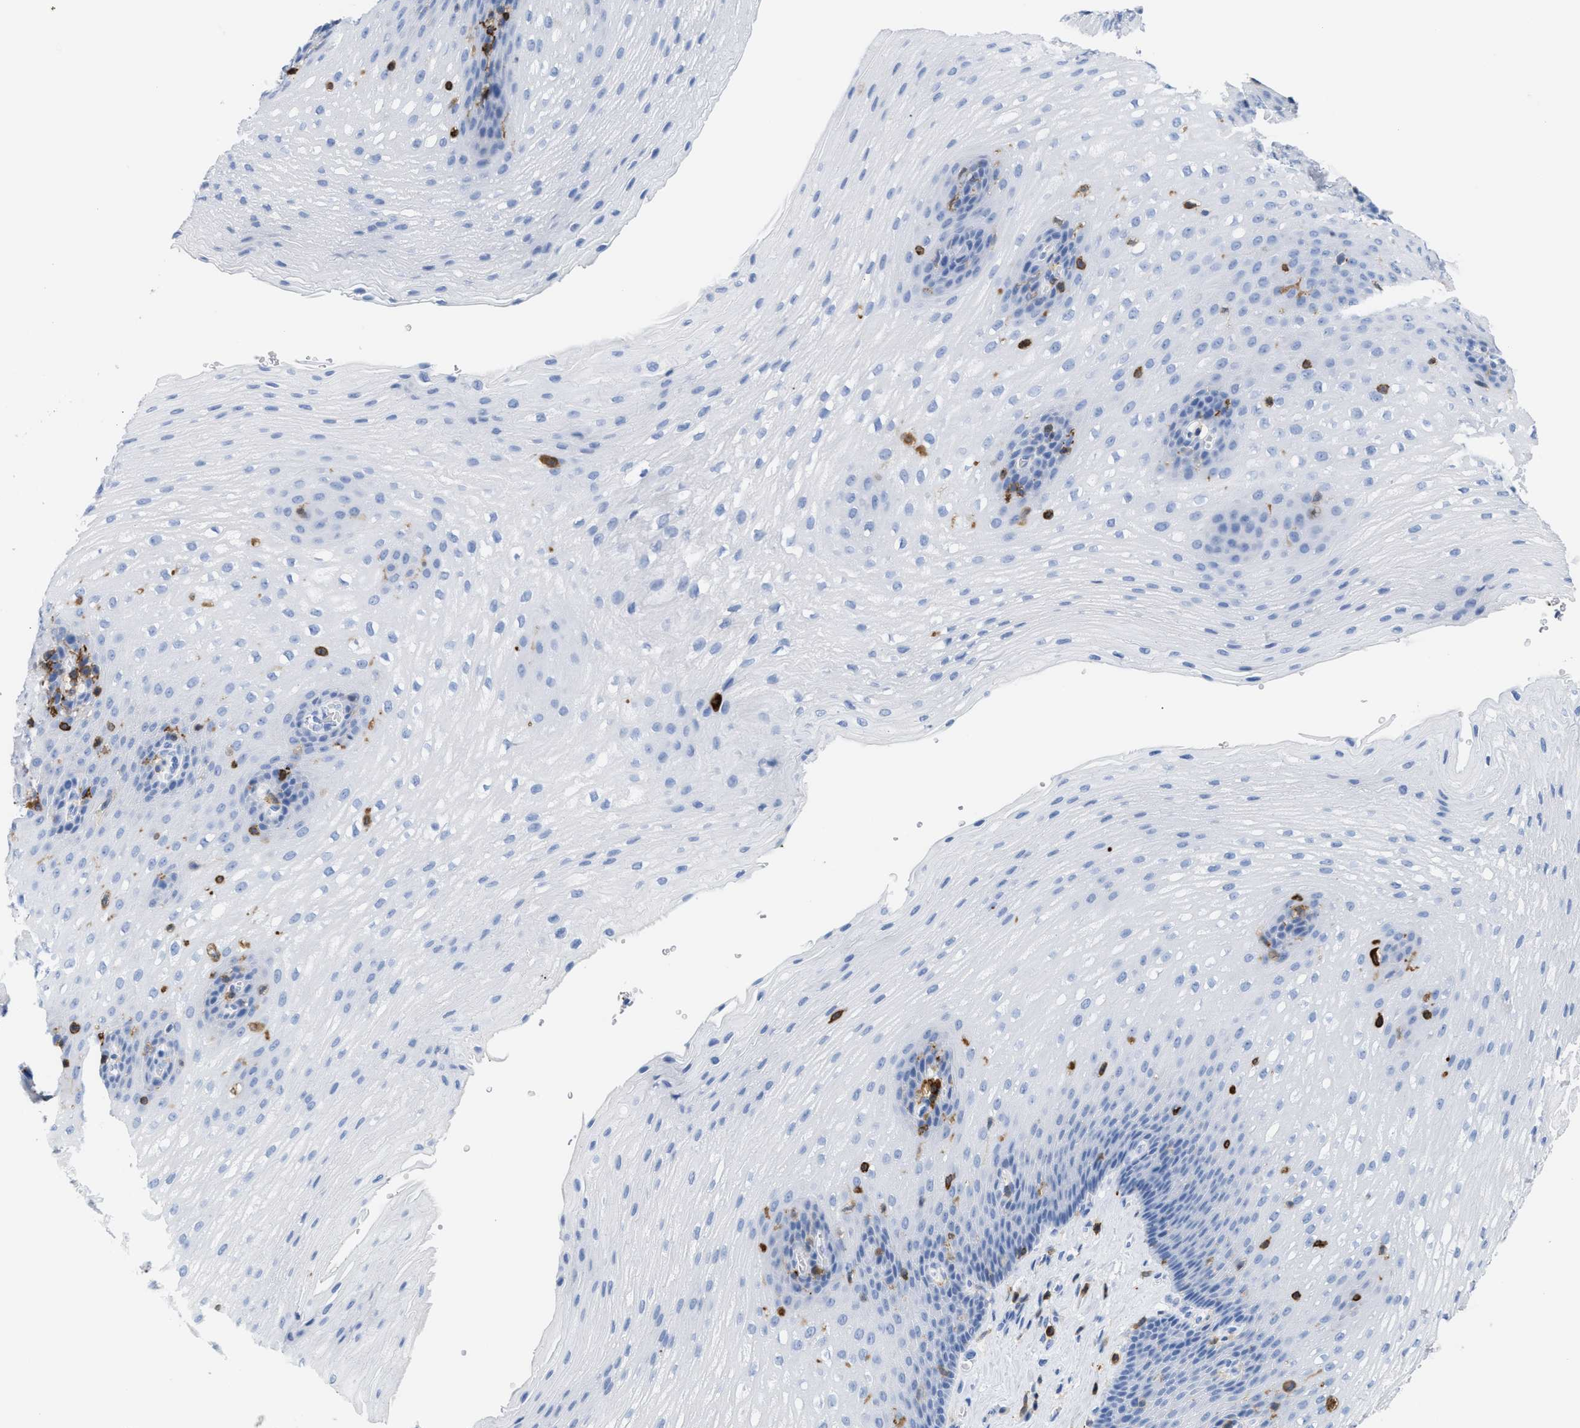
{"staining": {"intensity": "negative", "quantity": "none", "location": "none"}, "tissue": "esophagus", "cell_type": "Squamous epithelial cells", "image_type": "normal", "snomed": [{"axis": "morphology", "description": "Normal tissue, NOS"}, {"axis": "topography", "description": "Esophagus"}], "caption": "A high-resolution micrograph shows immunohistochemistry staining of normal esophagus, which exhibits no significant positivity in squamous epithelial cells. (DAB (3,3'-diaminobenzidine) immunohistochemistry (IHC), high magnification).", "gene": "LCP1", "patient": {"sex": "male", "age": 48}}